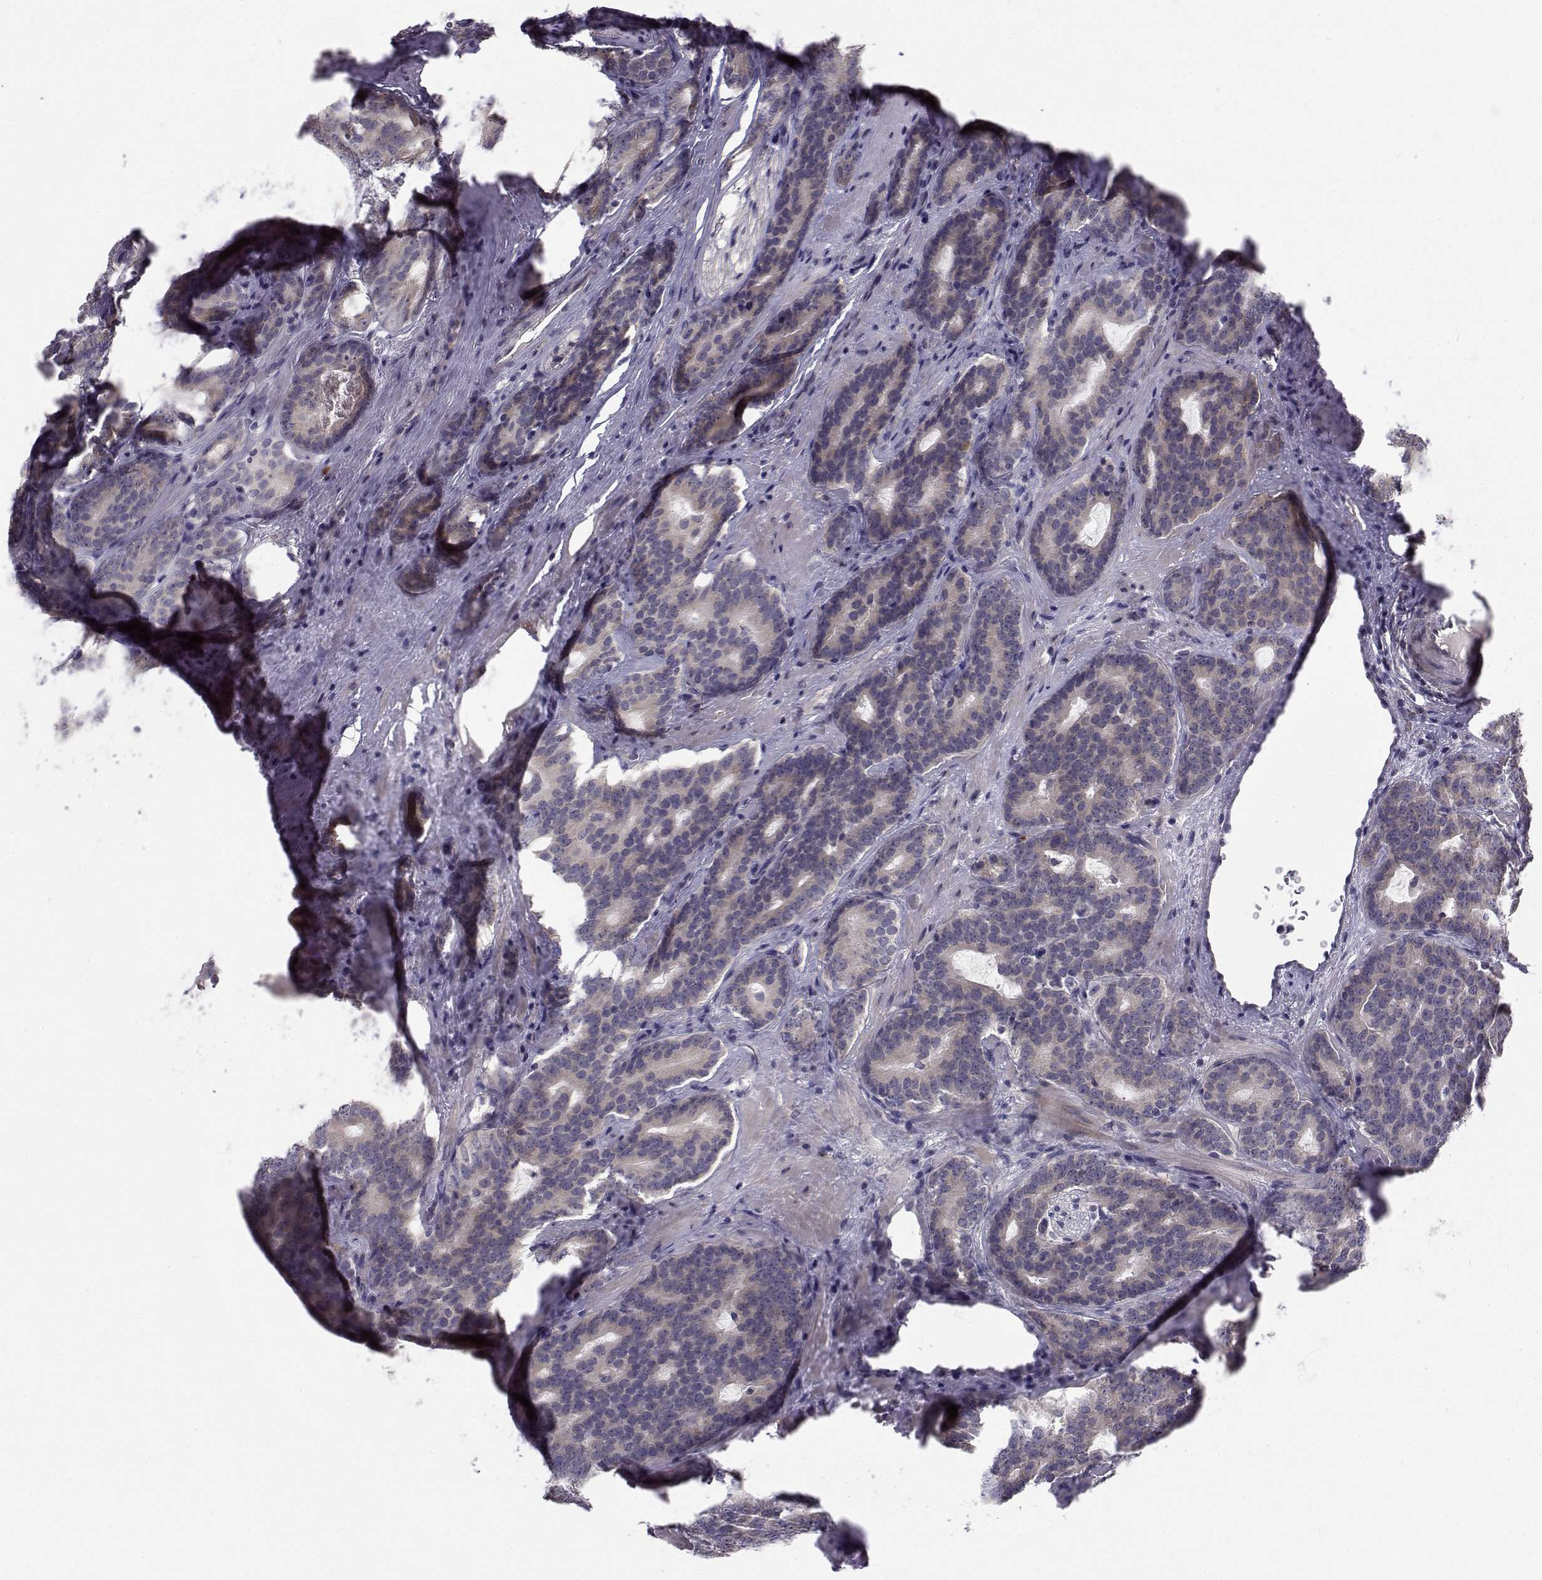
{"staining": {"intensity": "weak", "quantity": ">75%", "location": "cytoplasmic/membranous"}, "tissue": "prostate cancer", "cell_type": "Tumor cells", "image_type": "cancer", "snomed": [{"axis": "morphology", "description": "Adenocarcinoma, NOS"}, {"axis": "topography", "description": "Prostate"}], "caption": "Protein expression analysis of human adenocarcinoma (prostate) reveals weak cytoplasmic/membranous staining in about >75% of tumor cells.", "gene": "PEX5L", "patient": {"sex": "male", "age": 71}}